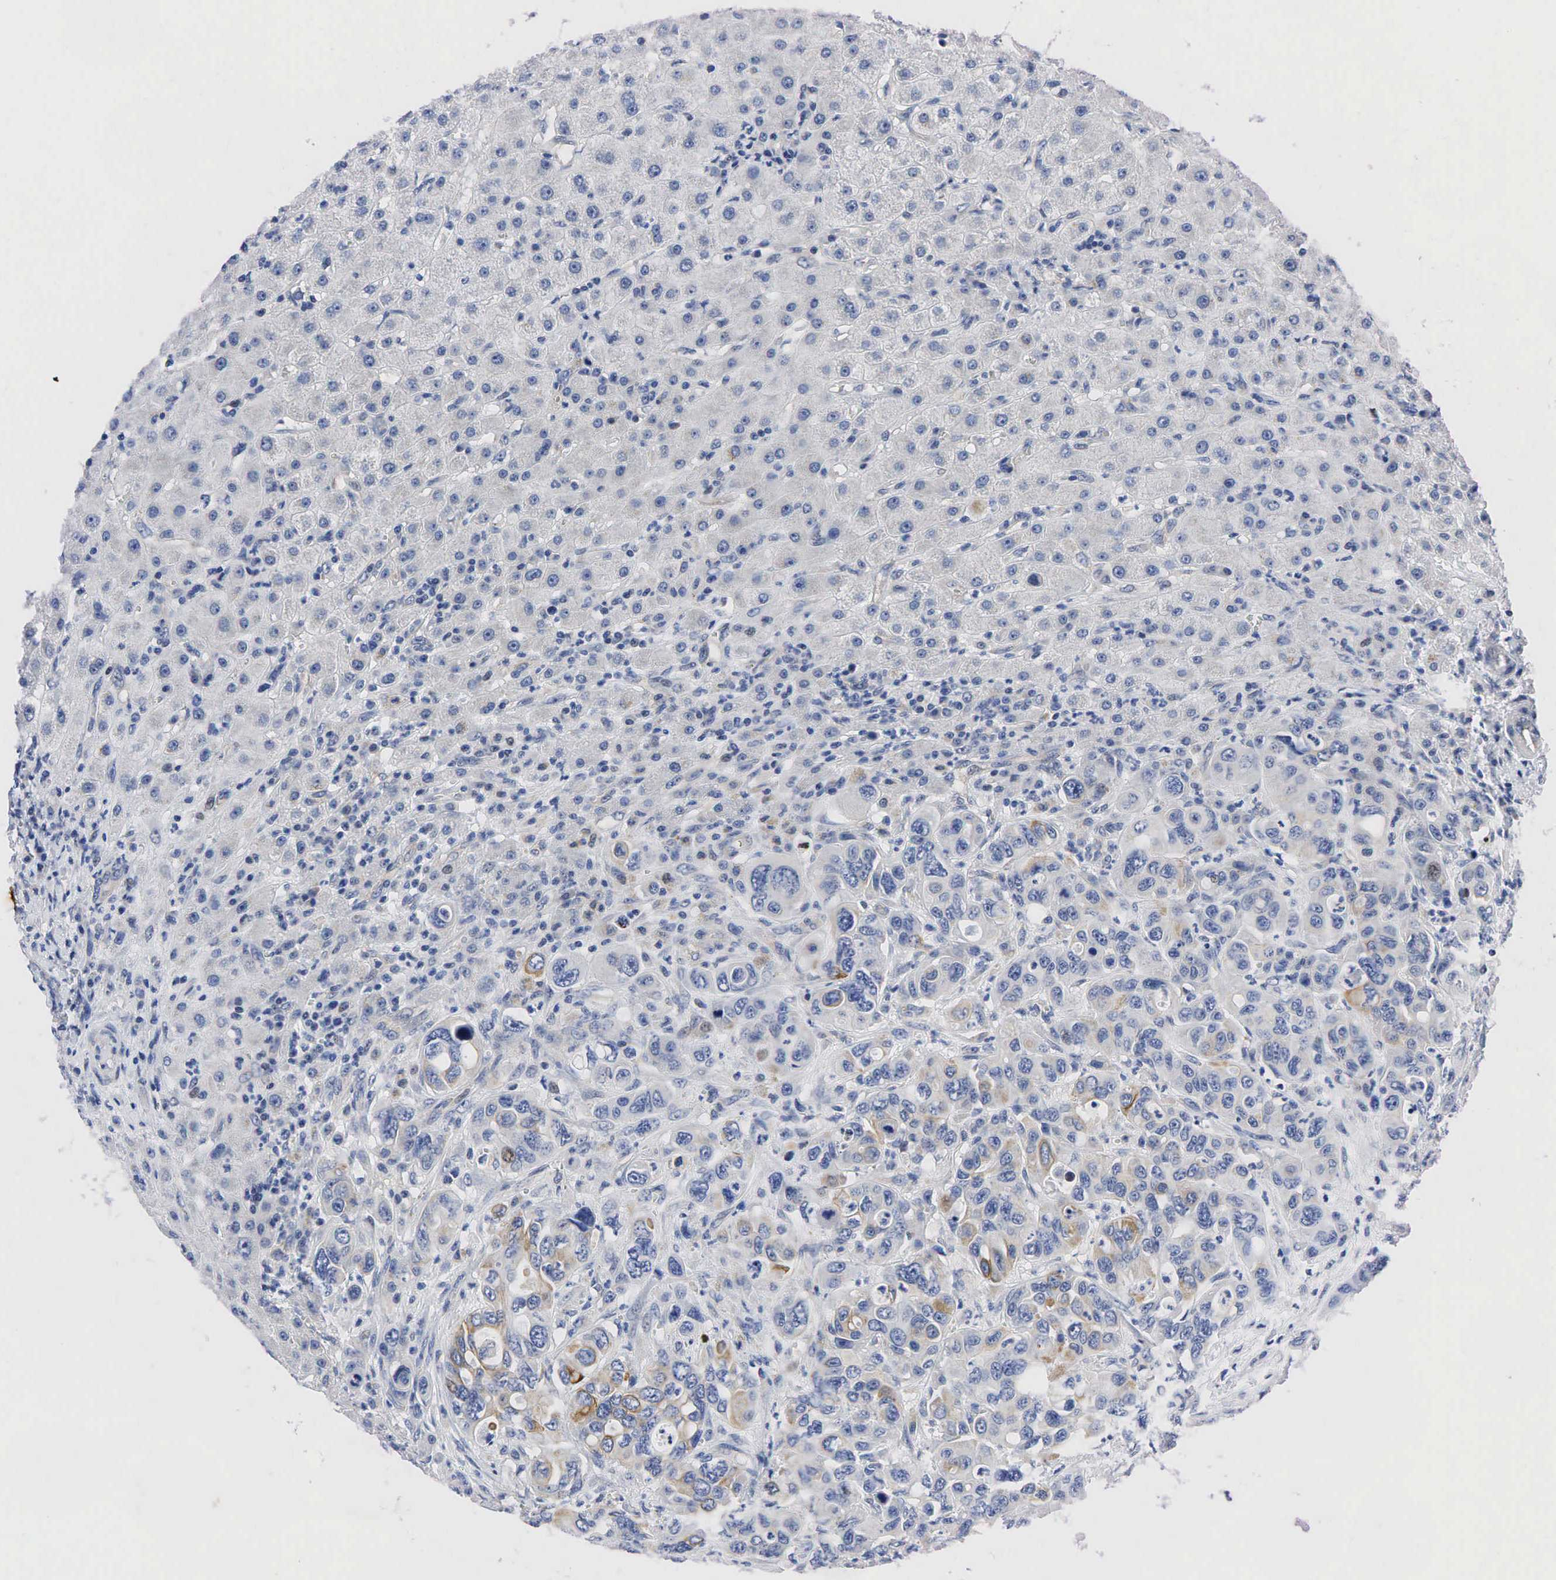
{"staining": {"intensity": "negative", "quantity": "none", "location": "none"}, "tissue": "liver", "cell_type": "Cholangiocytes", "image_type": "normal", "snomed": [{"axis": "morphology", "description": "Normal tissue, NOS"}, {"axis": "topography", "description": "Liver"}], "caption": "Immunohistochemistry micrograph of unremarkable liver stained for a protein (brown), which reveals no expression in cholangiocytes. (Brightfield microscopy of DAB IHC at high magnification).", "gene": "PGR", "patient": {"sex": "female", "age": 79}}